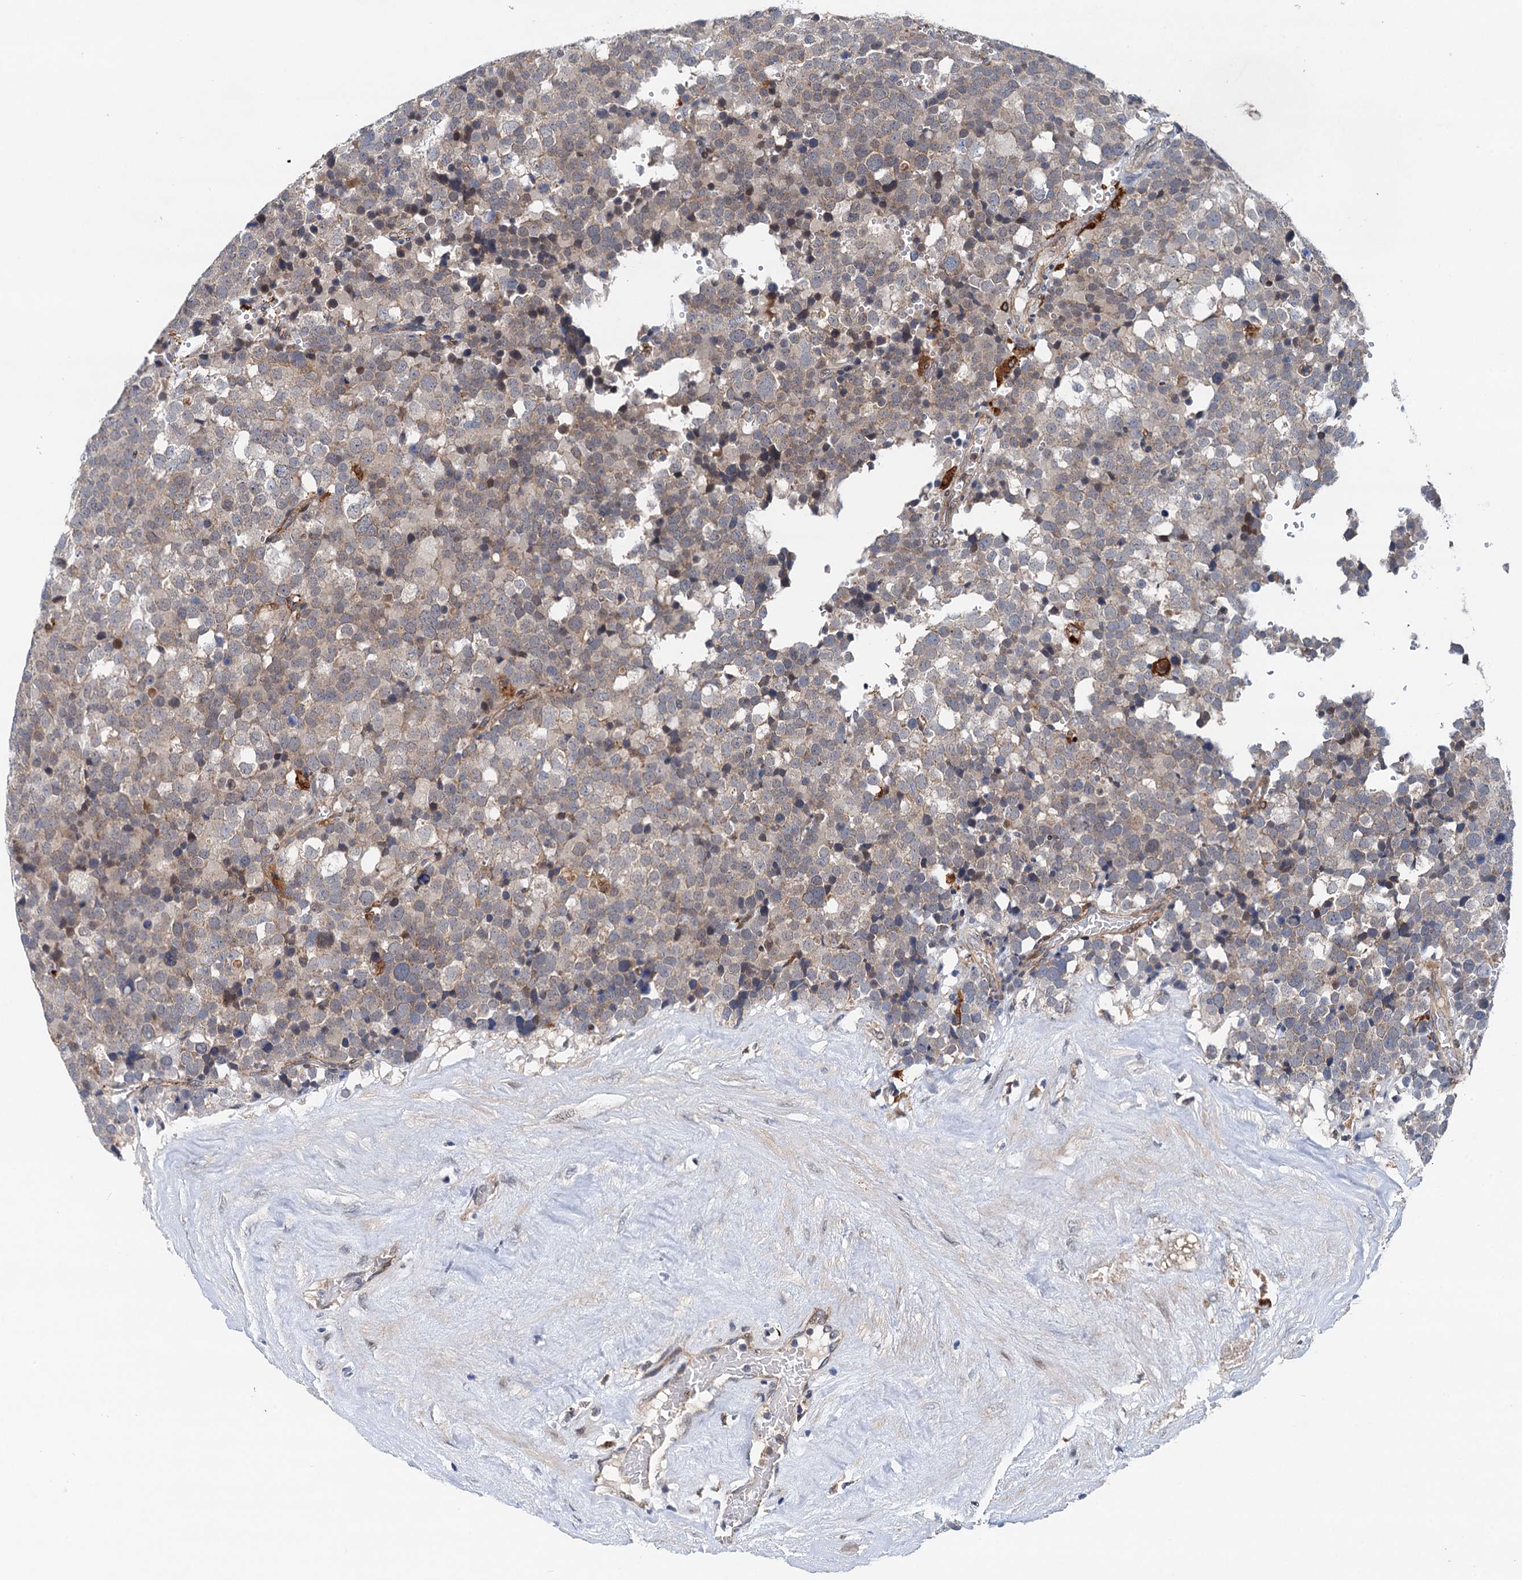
{"staining": {"intensity": "negative", "quantity": "none", "location": "none"}, "tissue": "testis cancer", "cell_type": "Tumor cells", "image_type": "cancer", "snomed": [{"axis": "morphology", "description": "Seminoma, NOS"}, {"axis": "topography", "description": "Testis"}], "caption": "Immunohistochemistry image of neoplastic tissue: human testis seminoma stained with DAB exhibits no significant protein staining in tumor cells. (DAB (3,3'-diaminobenzidine) IHC visualized using brightfield microscopy, high magnification).", "gene": "NLRP10", "patient": {"sex": "male", "age": 71}}